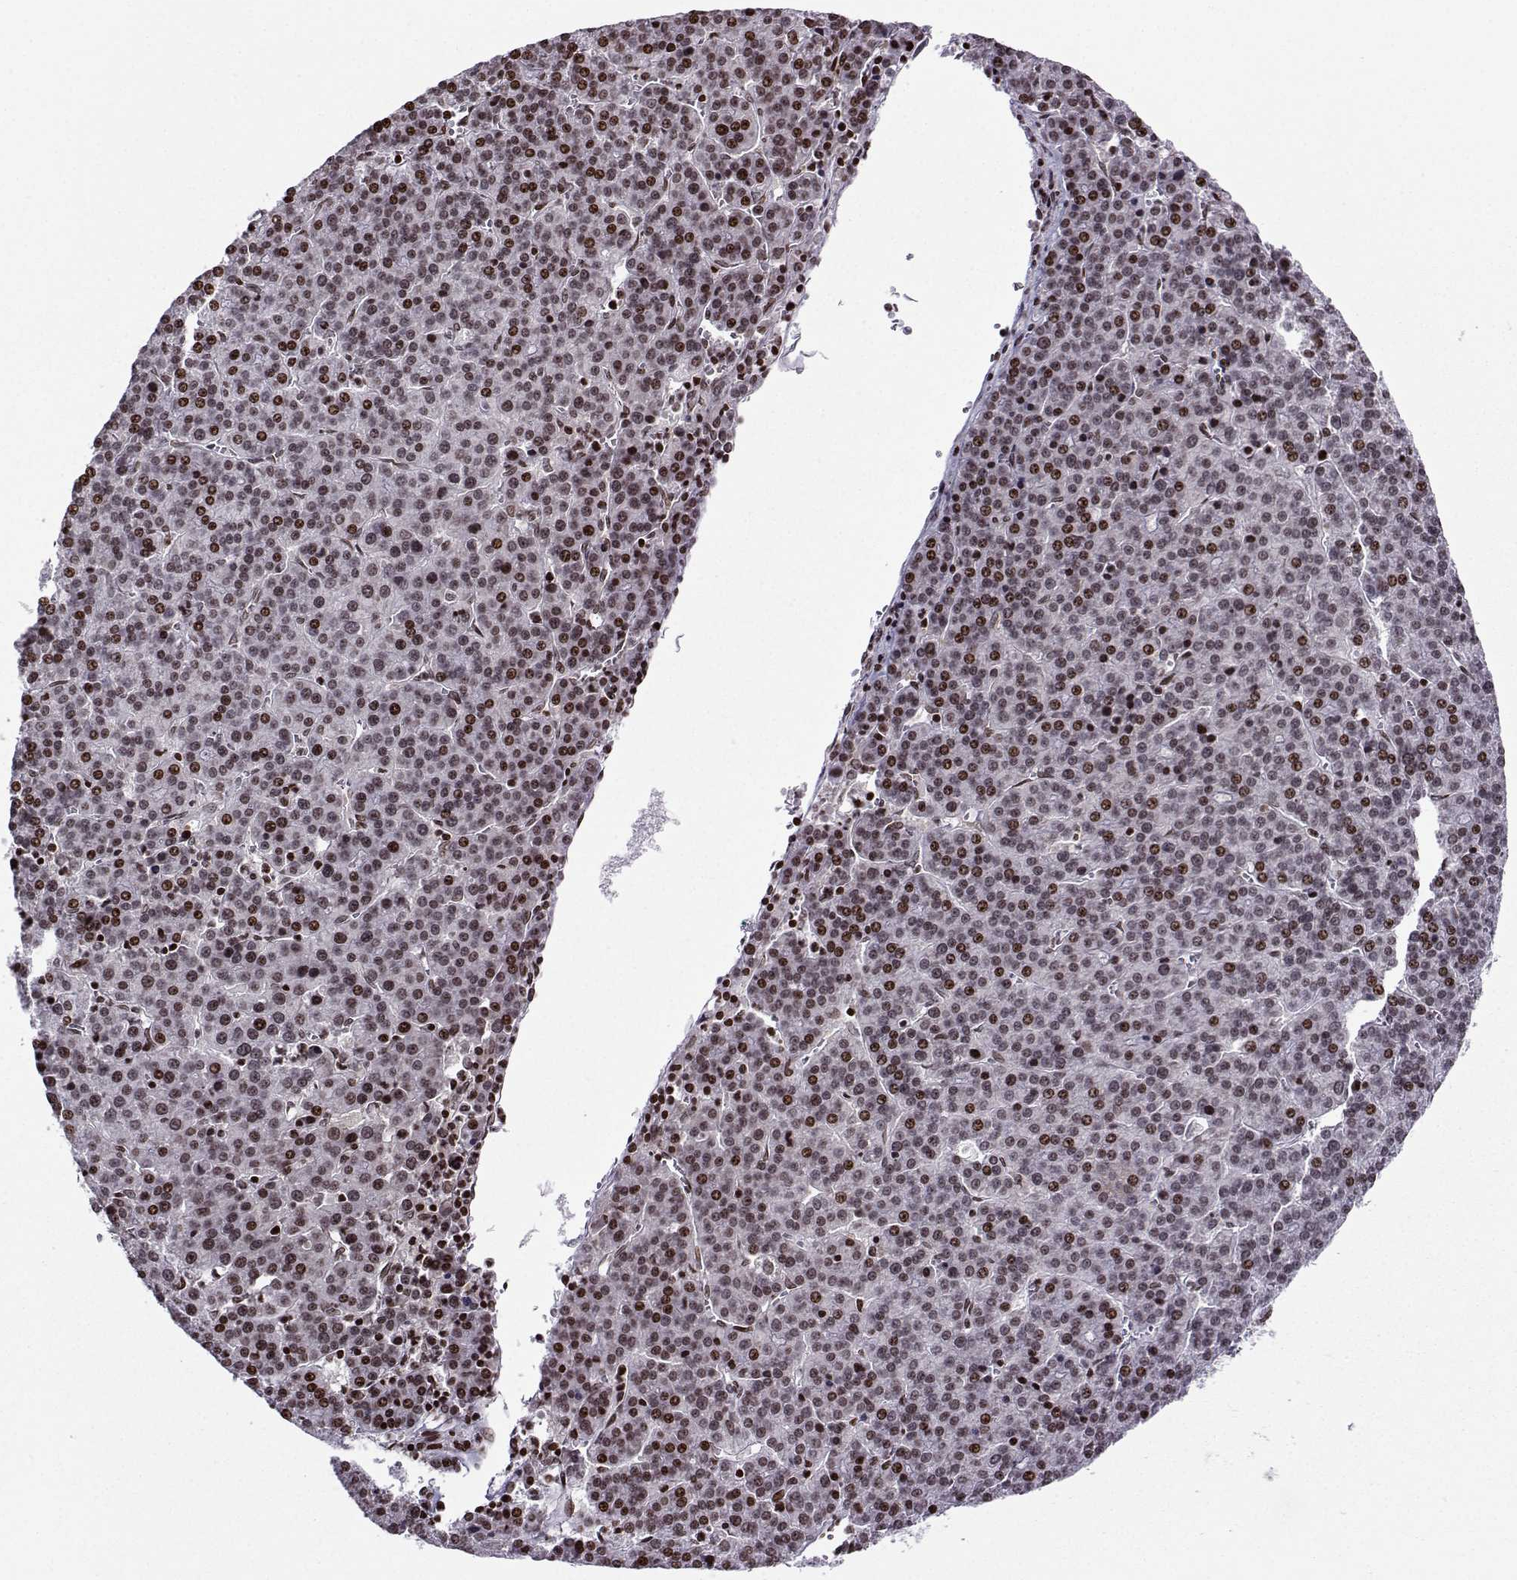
{"staining": {"intensity": "strong", "quantity": "25%-75%", "location": "nuclear"}, "tissue": "liver cancer", "cell_type": "Tumor cells", "image_type": "cancer", "snomed": [{"axis": "morphology", "description": "Carcinoma, Hepatocellular, NOS"}, {"axis": "topography", "description": "Liver"}], "caption": "High-magnification brightfield microscopy of liver cancer stained with DAB (brown) and counterstained with hematoxylin (blue). tumor cells exhibit strong nuclear expression is present in approximately25%-75% of cells.", "gene": "ZNF19", "patient": {"sex": "female", "age": 58}}